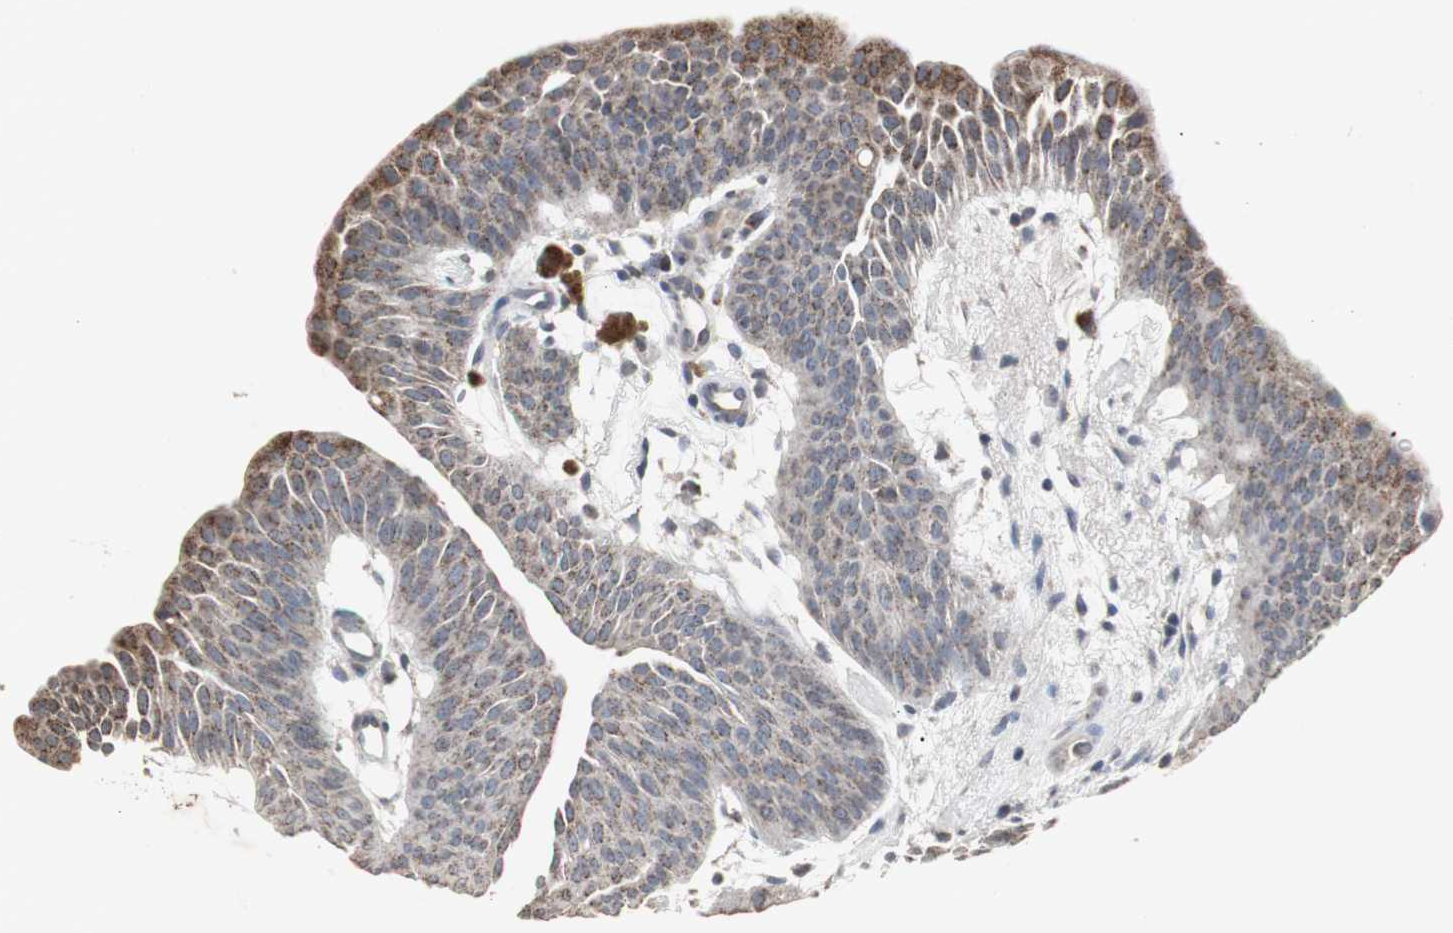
{"staining": {"intensity": "moderate", "quantity": "25%-75%", "location": "cytoplasmic/membranous"}, "tissue": "urothelial cancer", "cell_type": "Tumor cells", "image_type": "cancer", "snomed": [{"axis": "morphology", "description": "Urothelial carcinoma, Low grade"}, {"axis": "topography", "description": "Urinary bladder"}], "caption": "Immunohistochemical staining of human urothelial cancer demonstrates moderate cytoplasmic/membranous protein positivity in approximately 25%-75% of tumor cells.", "gene": "ACAA1", "patient": {"sex": "female", "age": 60}}